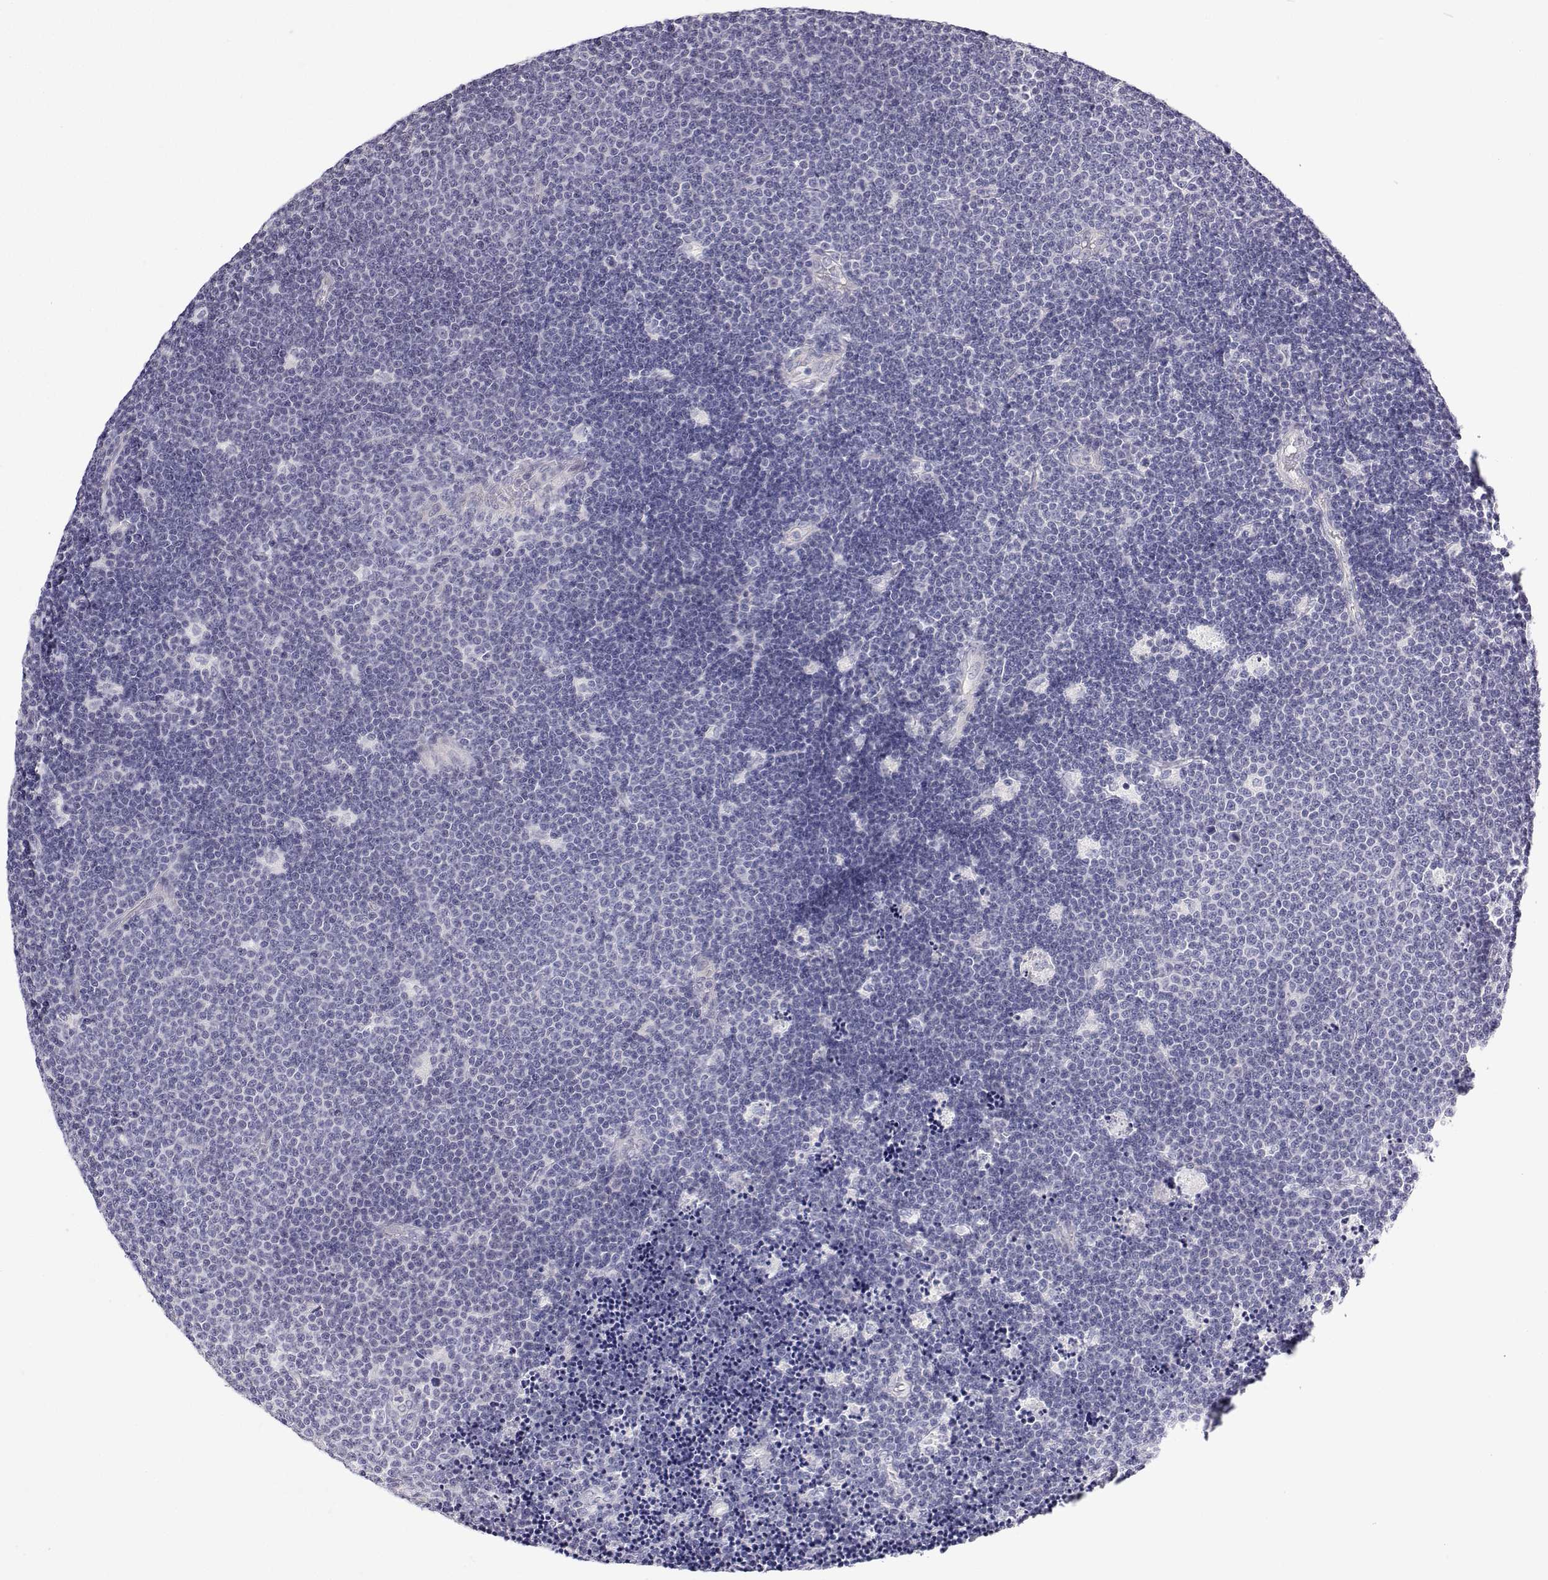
{"staining": {"intensity": "negative", "quantity": "none", "location": "none"}, "tissue": "lymphoma", "cell_type": "Tumor cells", "image_type": "cancer", "snomed": [{"axis": "morphology", "description": "Malignant lymphoma, non-Hodgkin's type, Low grade"}, {"axis": "topography", "description": "Brain"}], "caption": "Immunohistochemistry micrograph of neoplastic tissue: human lymphoma stained with DAB reveals no significant protein expression in tumor cells.", "gene": "ANKRD65", "patient": {"sex": "female", "age": 66}}